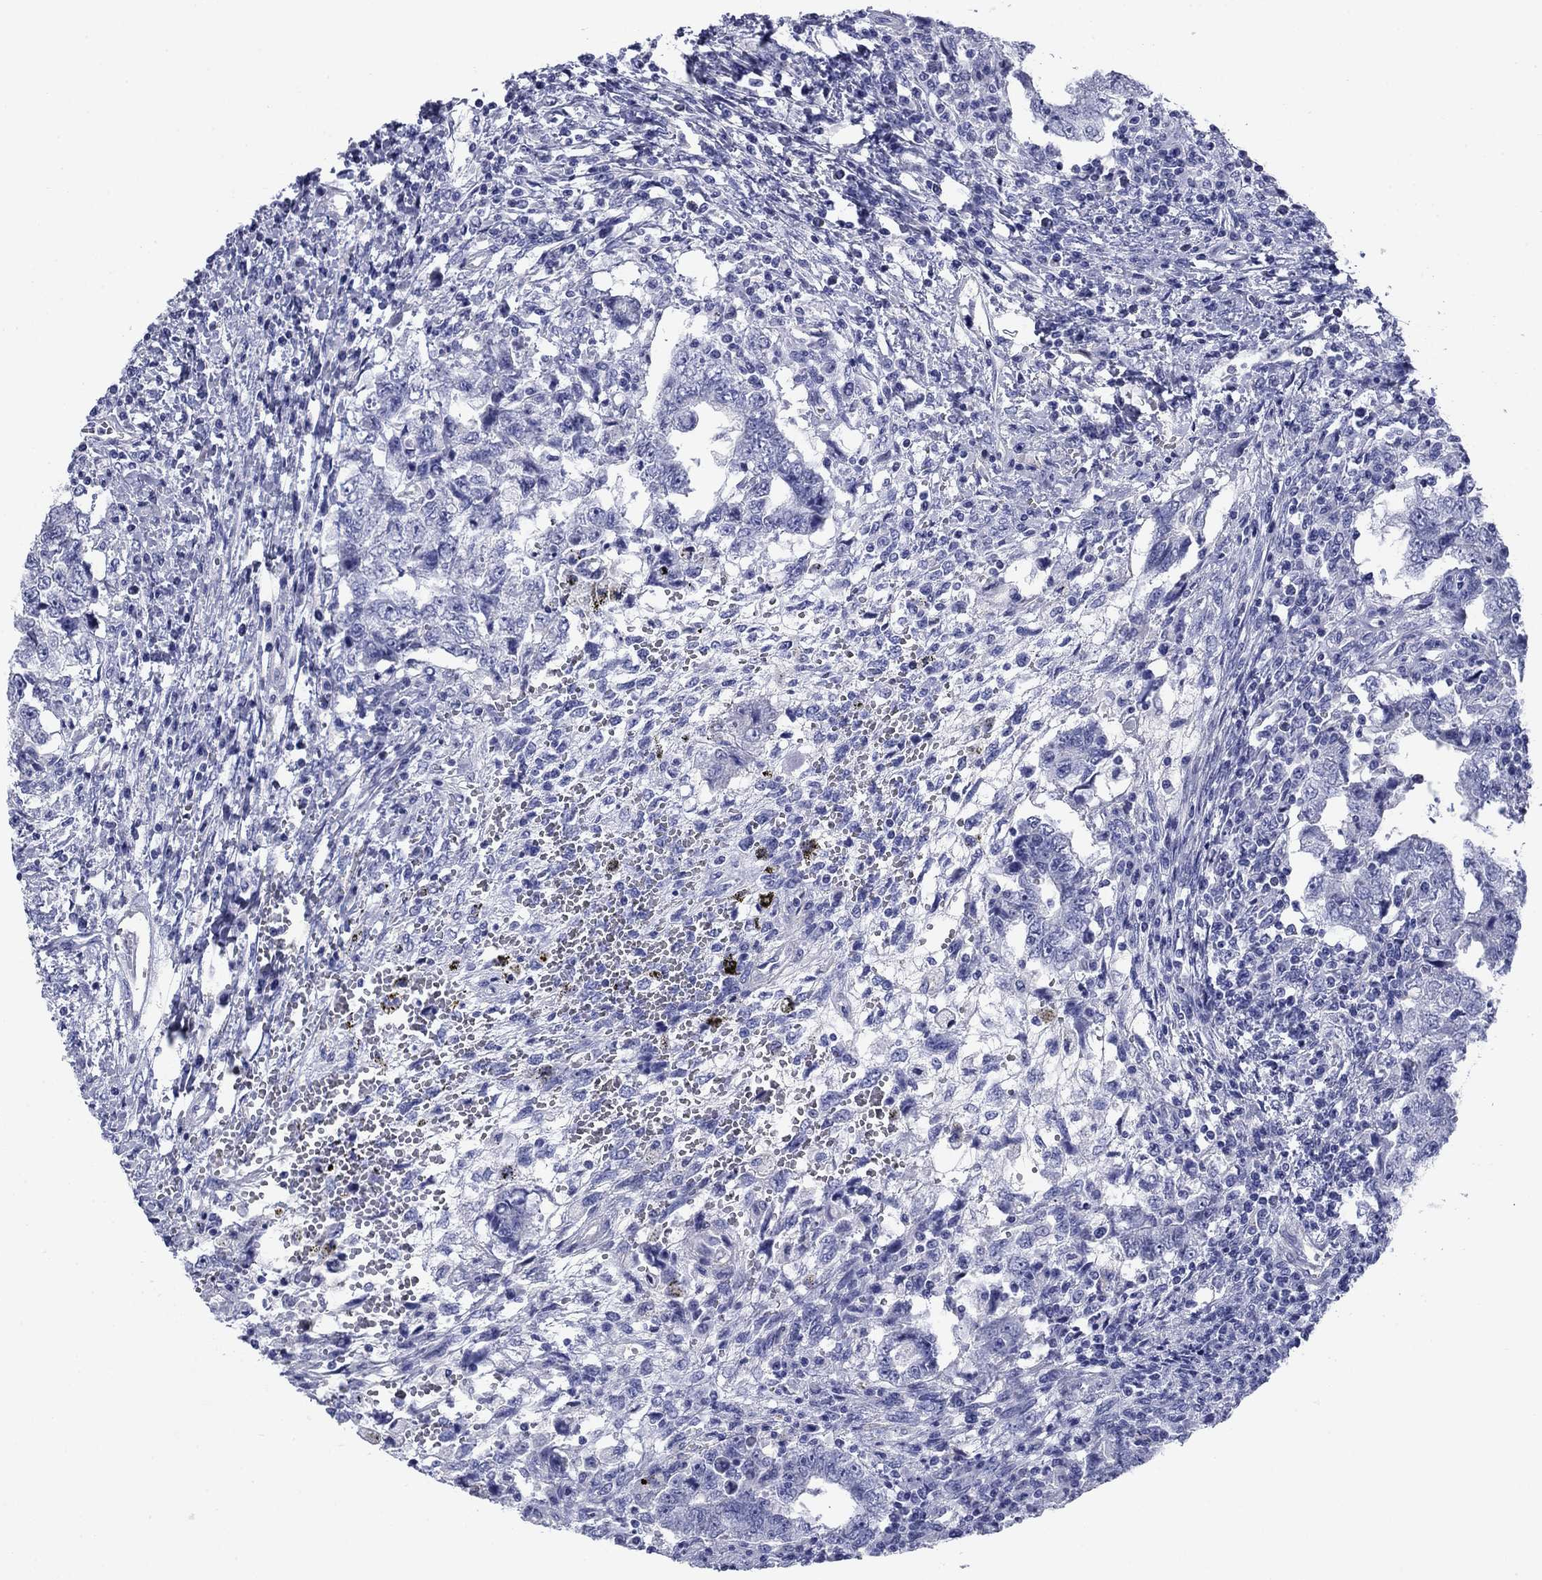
{"staining": {"intensity": "negative", "quantity": "none", "location": "none"}, "tissue": "testis cancer", "cell_type": "Tumor cells", "image_type": "cancer", "snomed": [{"axis": "morphology", "description": "Carcinoma, Embryonal, NOS"}, {"axis": "topography", "description": "Testis"}], "caption": "This is an immunohistochemistry (IHC) micrograph of testis cancer (embryonal carcinoma). There is no positivity in tumor cells.", "gene": "PRKCG", "patient": {"sex": "male", "age": 26}}